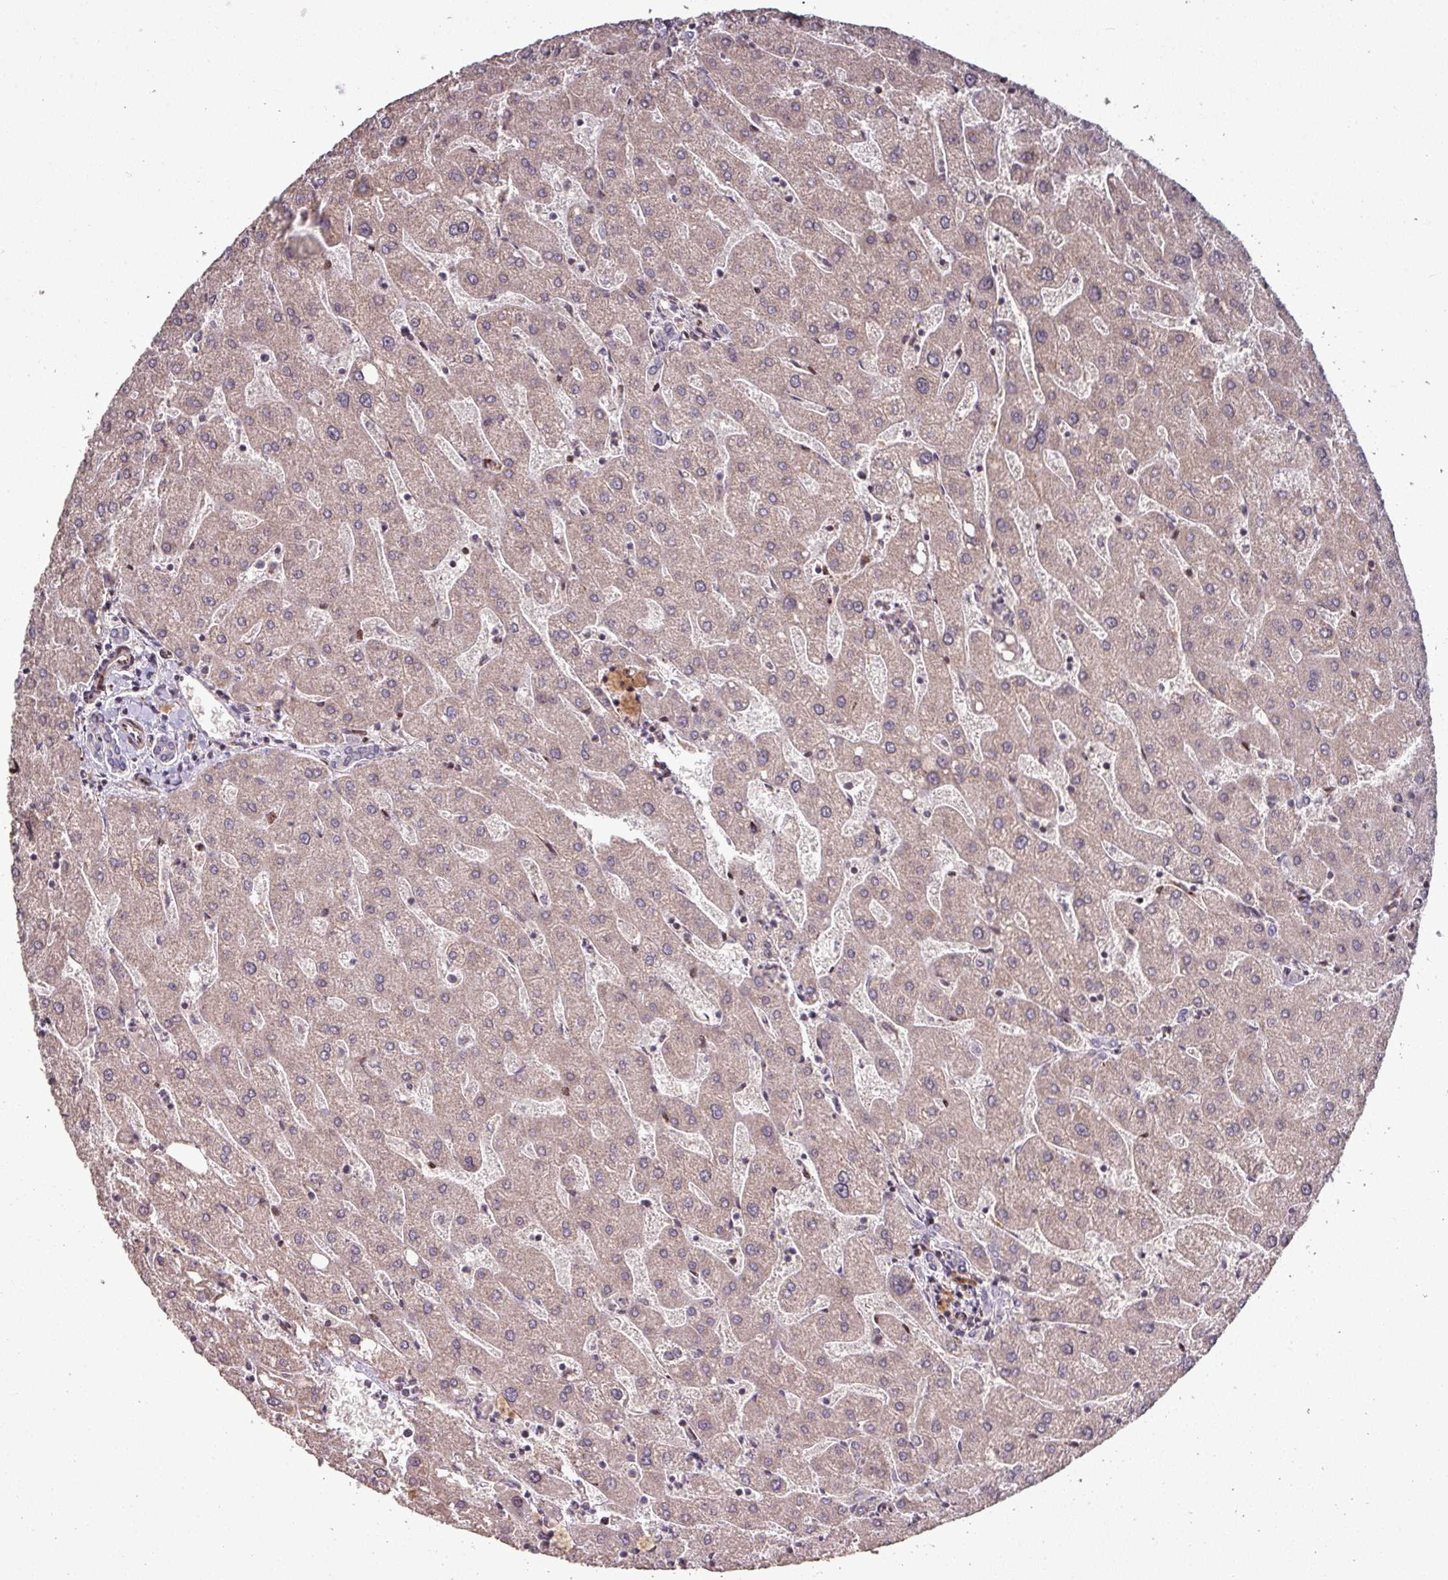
{"staining": {"intensity": "negative", "quantity": "none", "location": "none"}, "tissue": "liver", "cell_type": "Cholangiocytes", "image_type": "normal", "snomed": [{"axis": "morphology", "description": "Normal tissue, NOS"}, {"axis": "topography", "description": "Liver"}], "caption": "Immunohistochemistry image of unremarkable liver stained for a protein (brown), which demonstrates no staining in cholangiocytes. The staining is performed using DAB (3,3'-diaminobenzidine) brown chromogen with nuclei counter-stained in using hematoxylin.", "gene": "RPL23A", "patient": {"sex": "male", "age": 67}}